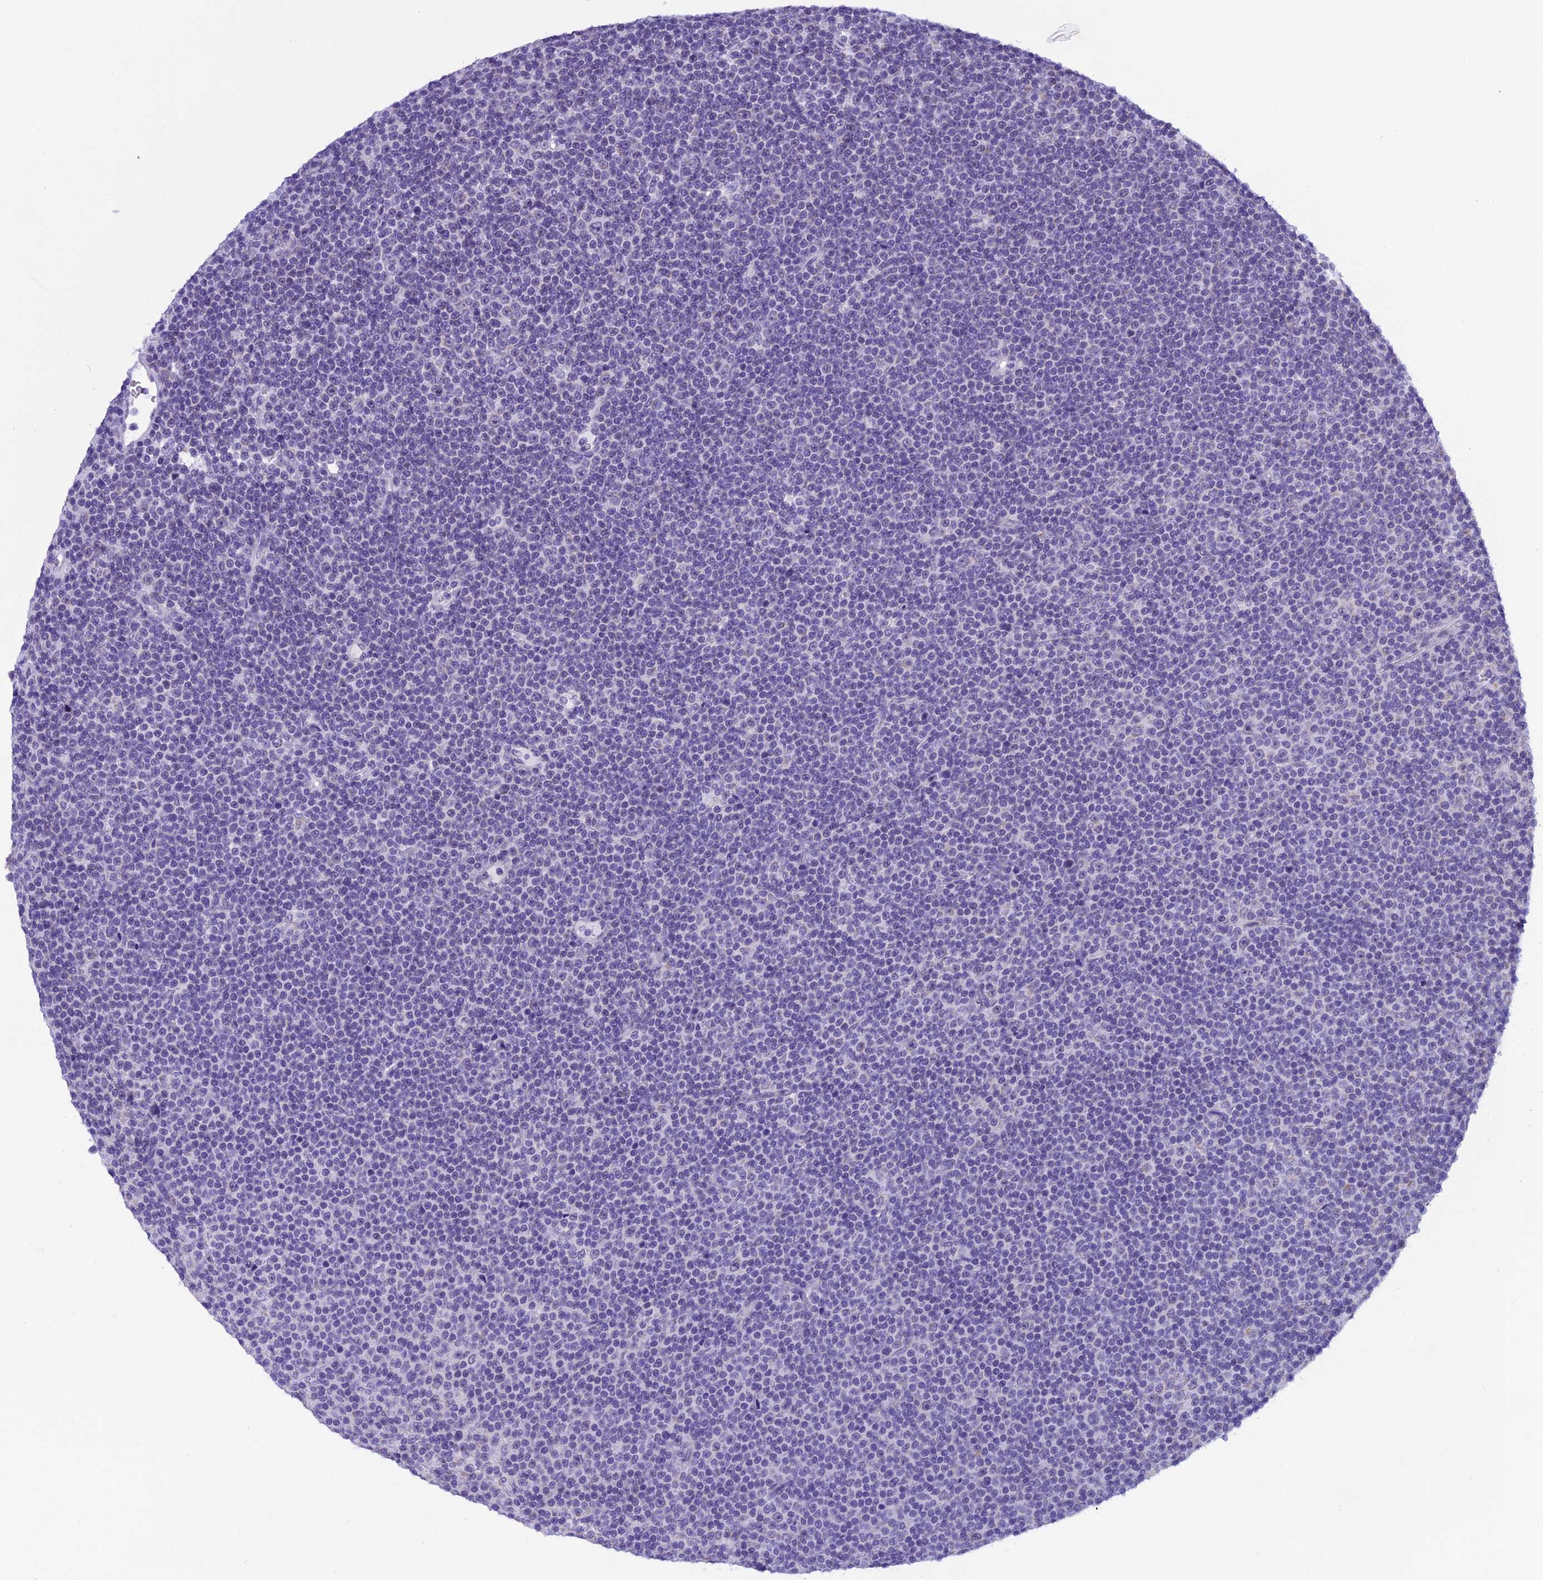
{"staining": {"intensity": "negative", "quantity": "none", "location": "none"}, "tissue": "lymphoma", "cell_type": "Tumor cells", "image_type": "cancer", "snomed": [{"axis": "morphology", "description": "Malignant lymphoma, non-Hodgkin's type, Low grade"}, {"axis": "topography", "description": "Lymph node"}], "caption": "The histopathology image displays no significant positivity in tumor cells of lymphoma.", "gene": "ZNF317", "patient": {"sex": "female", "age": 67}}